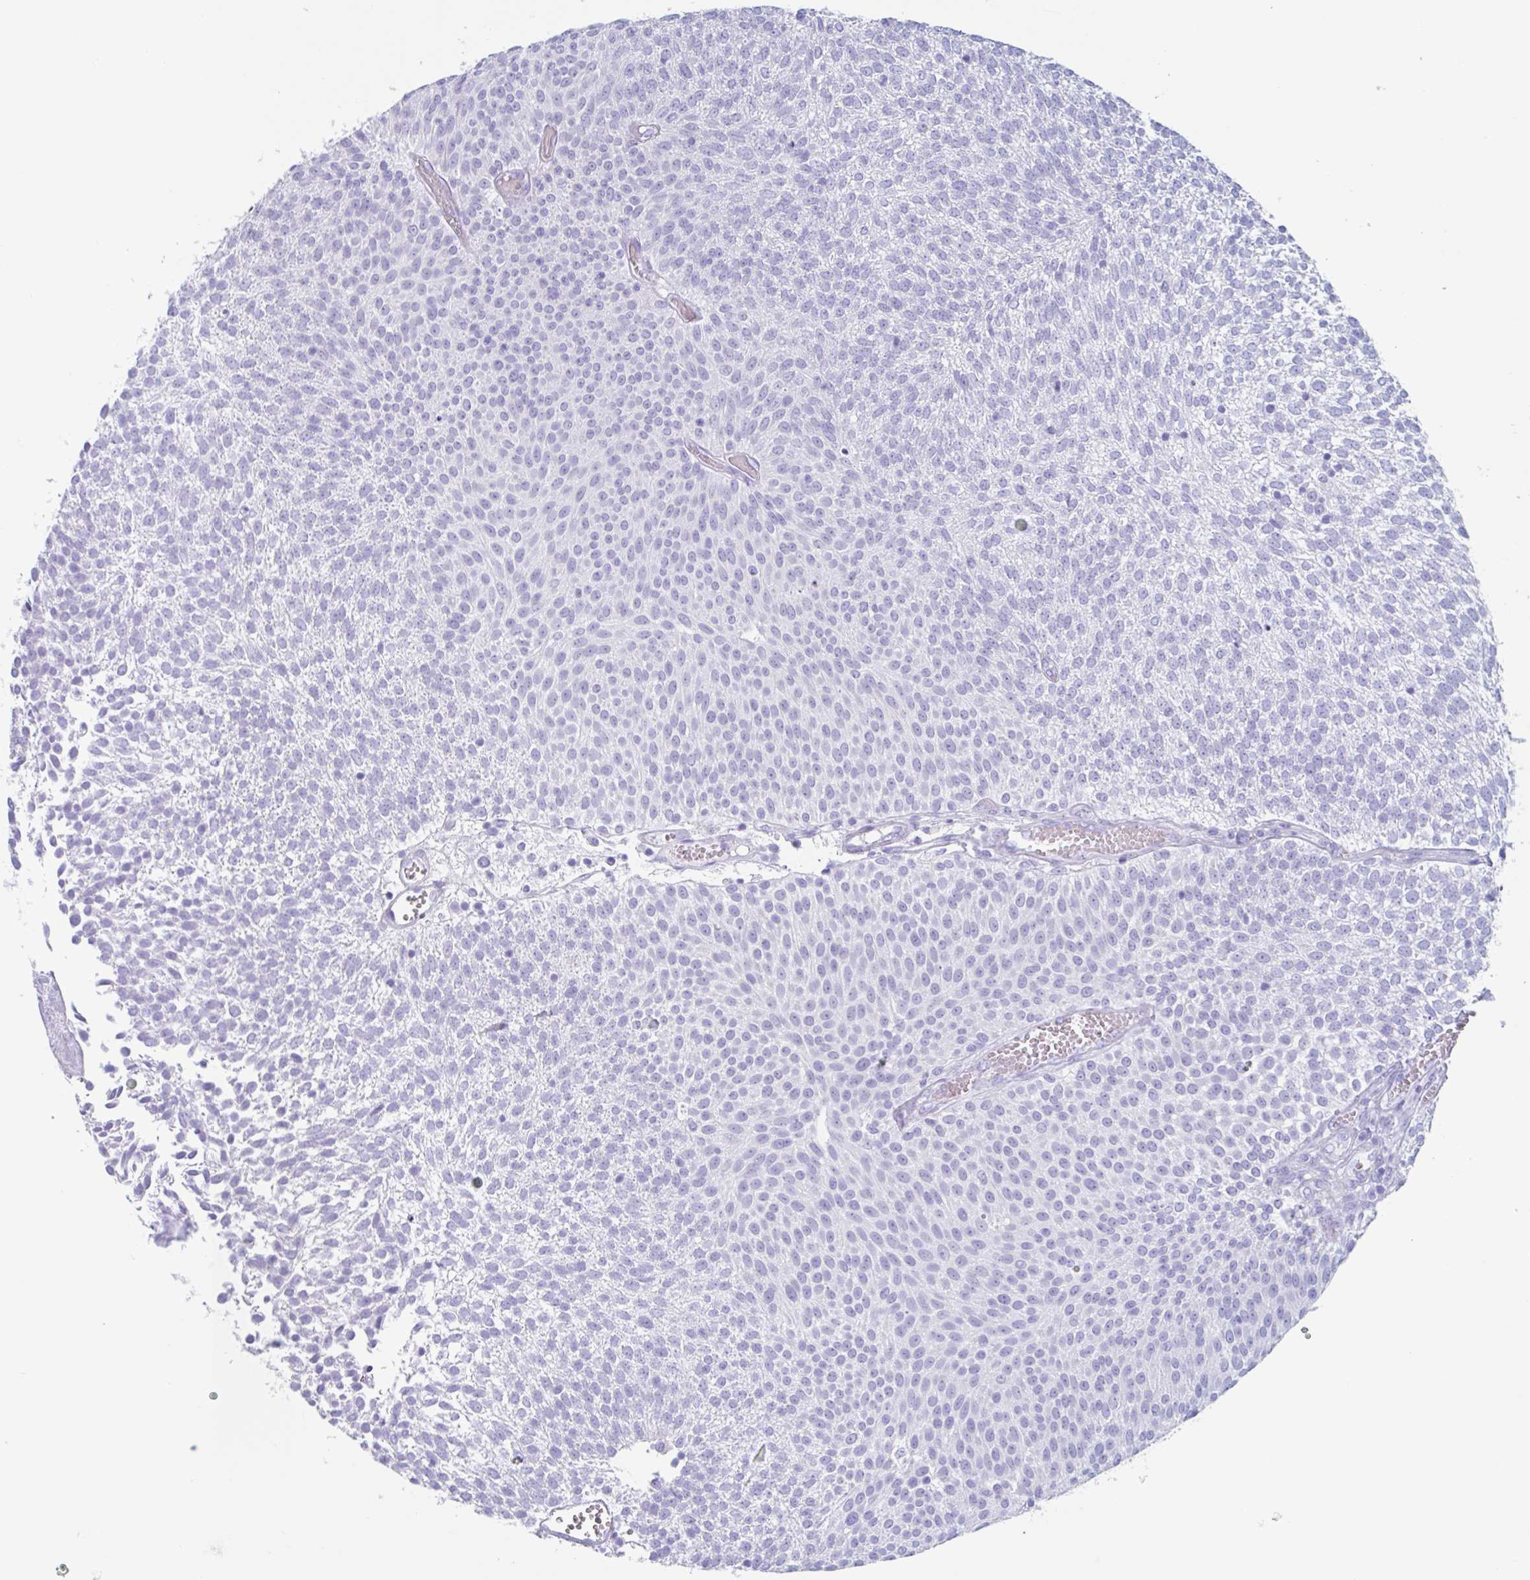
{"staining": {"intensity": "negative", "quantity": "none", "location": "none"}, "tissue": "urothelial cancer", "cell_type": "Tumor cells", "image_type": "cancer", "snomed": [{"axis": "morphology", "description": "Urothelial carcinoma, Low grade"}, {"axis": "topography", "description": "Urinary bladder"}], "caption": "The image displays no staining of tumor cells in urothelial cancer. Brightfield microscopy of immunohistochemistry stained with DAB (3,3'-diaminobenzidine) (brown) and hematoxylin (blue), captured at high magnification.", "gene": "CPTP", "patient": {"sex": "female", "age": 79}}